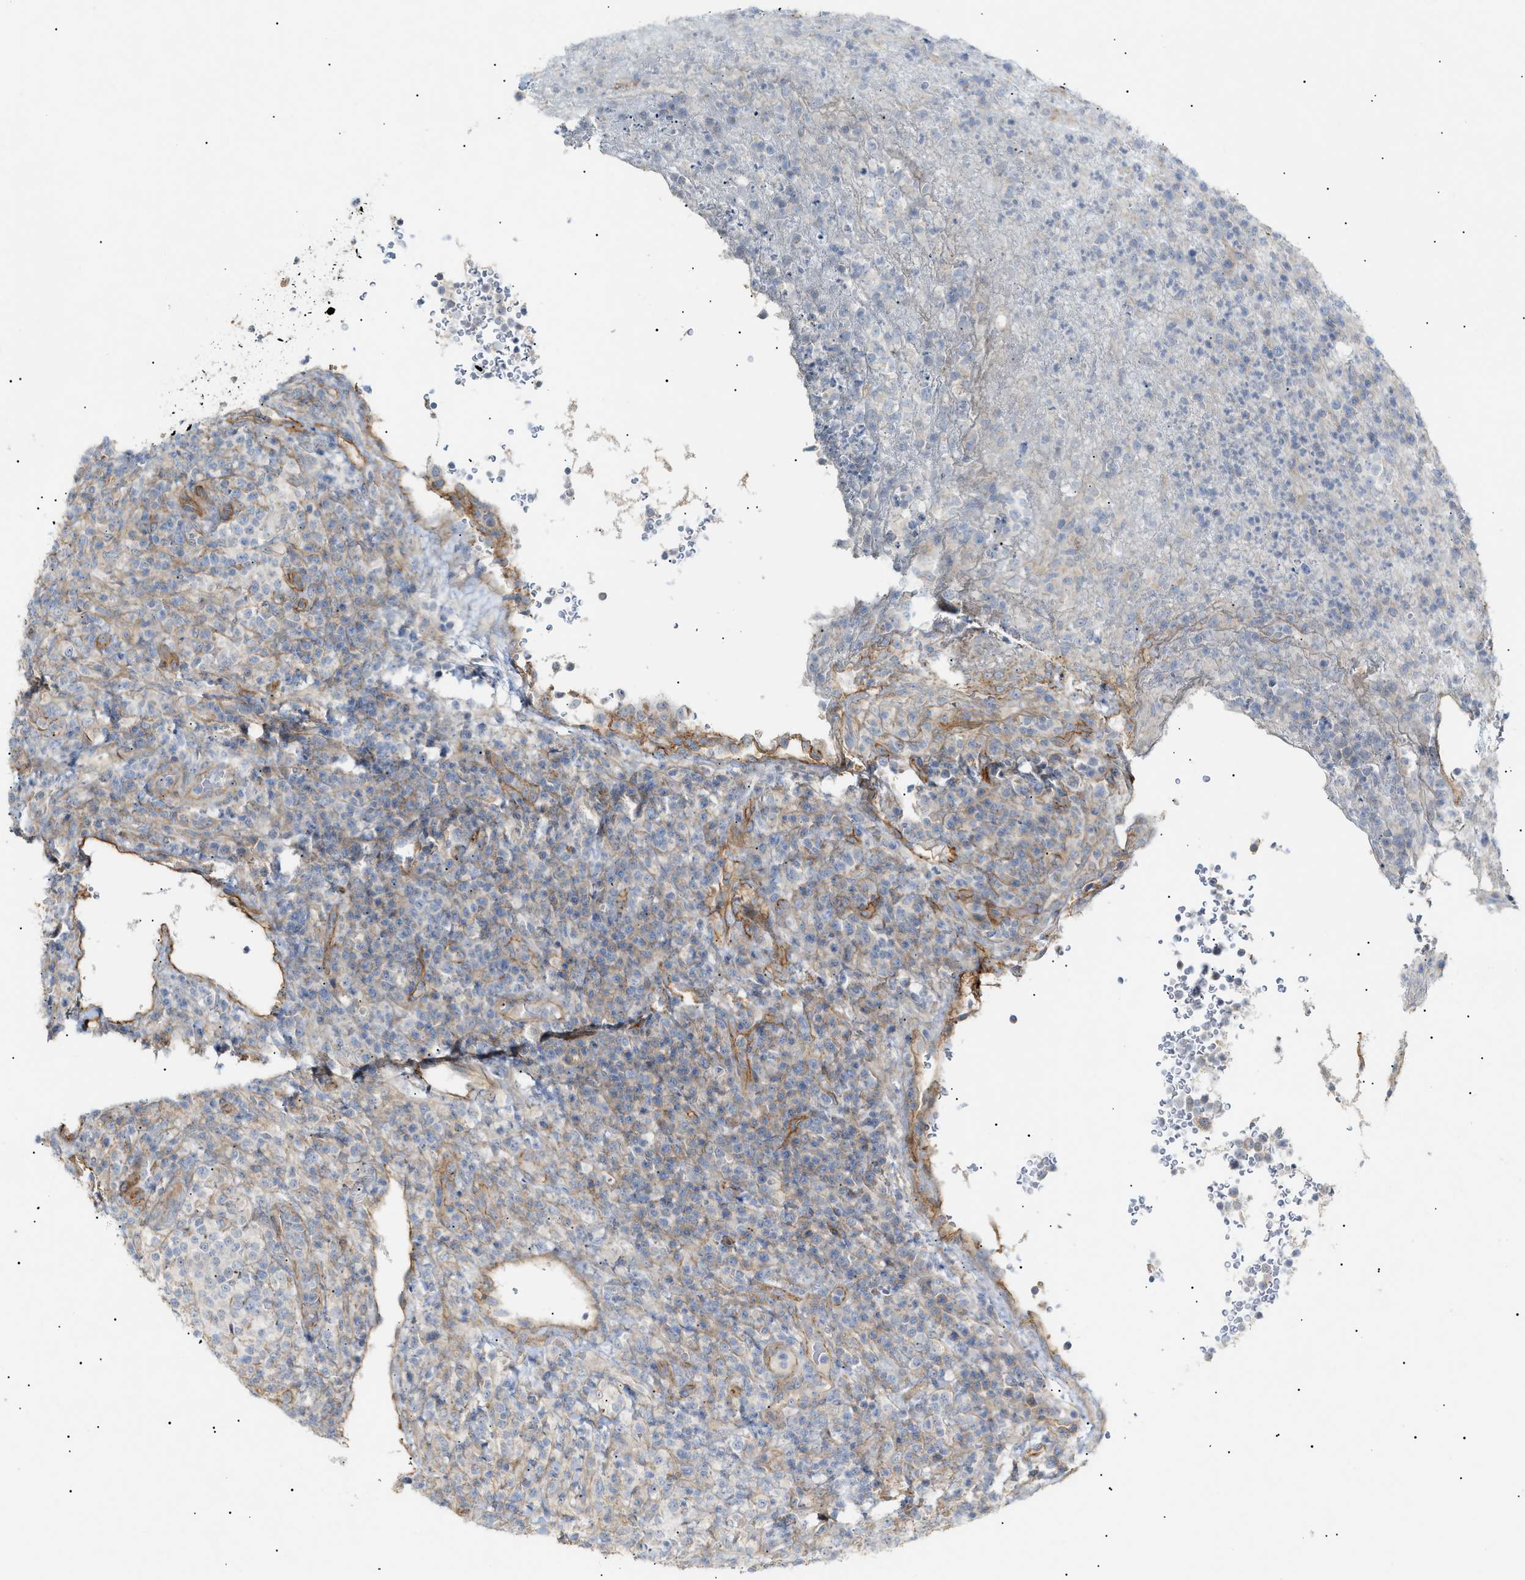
{"staining": {"intensity": "weak", "quantity": "<25%", "location": "cytoplasmic/membranous"}, "tissue": "lymphoma", "cell_type": "Tumor cells", "image_type": "cancer", "snomed": [{"axis": "morphology", "description": "Malignant lymphoma, non-Hodgkin's type, High grade"}, {"axis": "topography", "description": "Lymph node"}], "caption": "DAB (3,3'-diaminobenzidine) immunohistochemical staining of human lymphoma demonstrates no significant positivity in tumor cells.", "gene": "ZFHX2", "patient": {"sex": "female", "age": 76}}